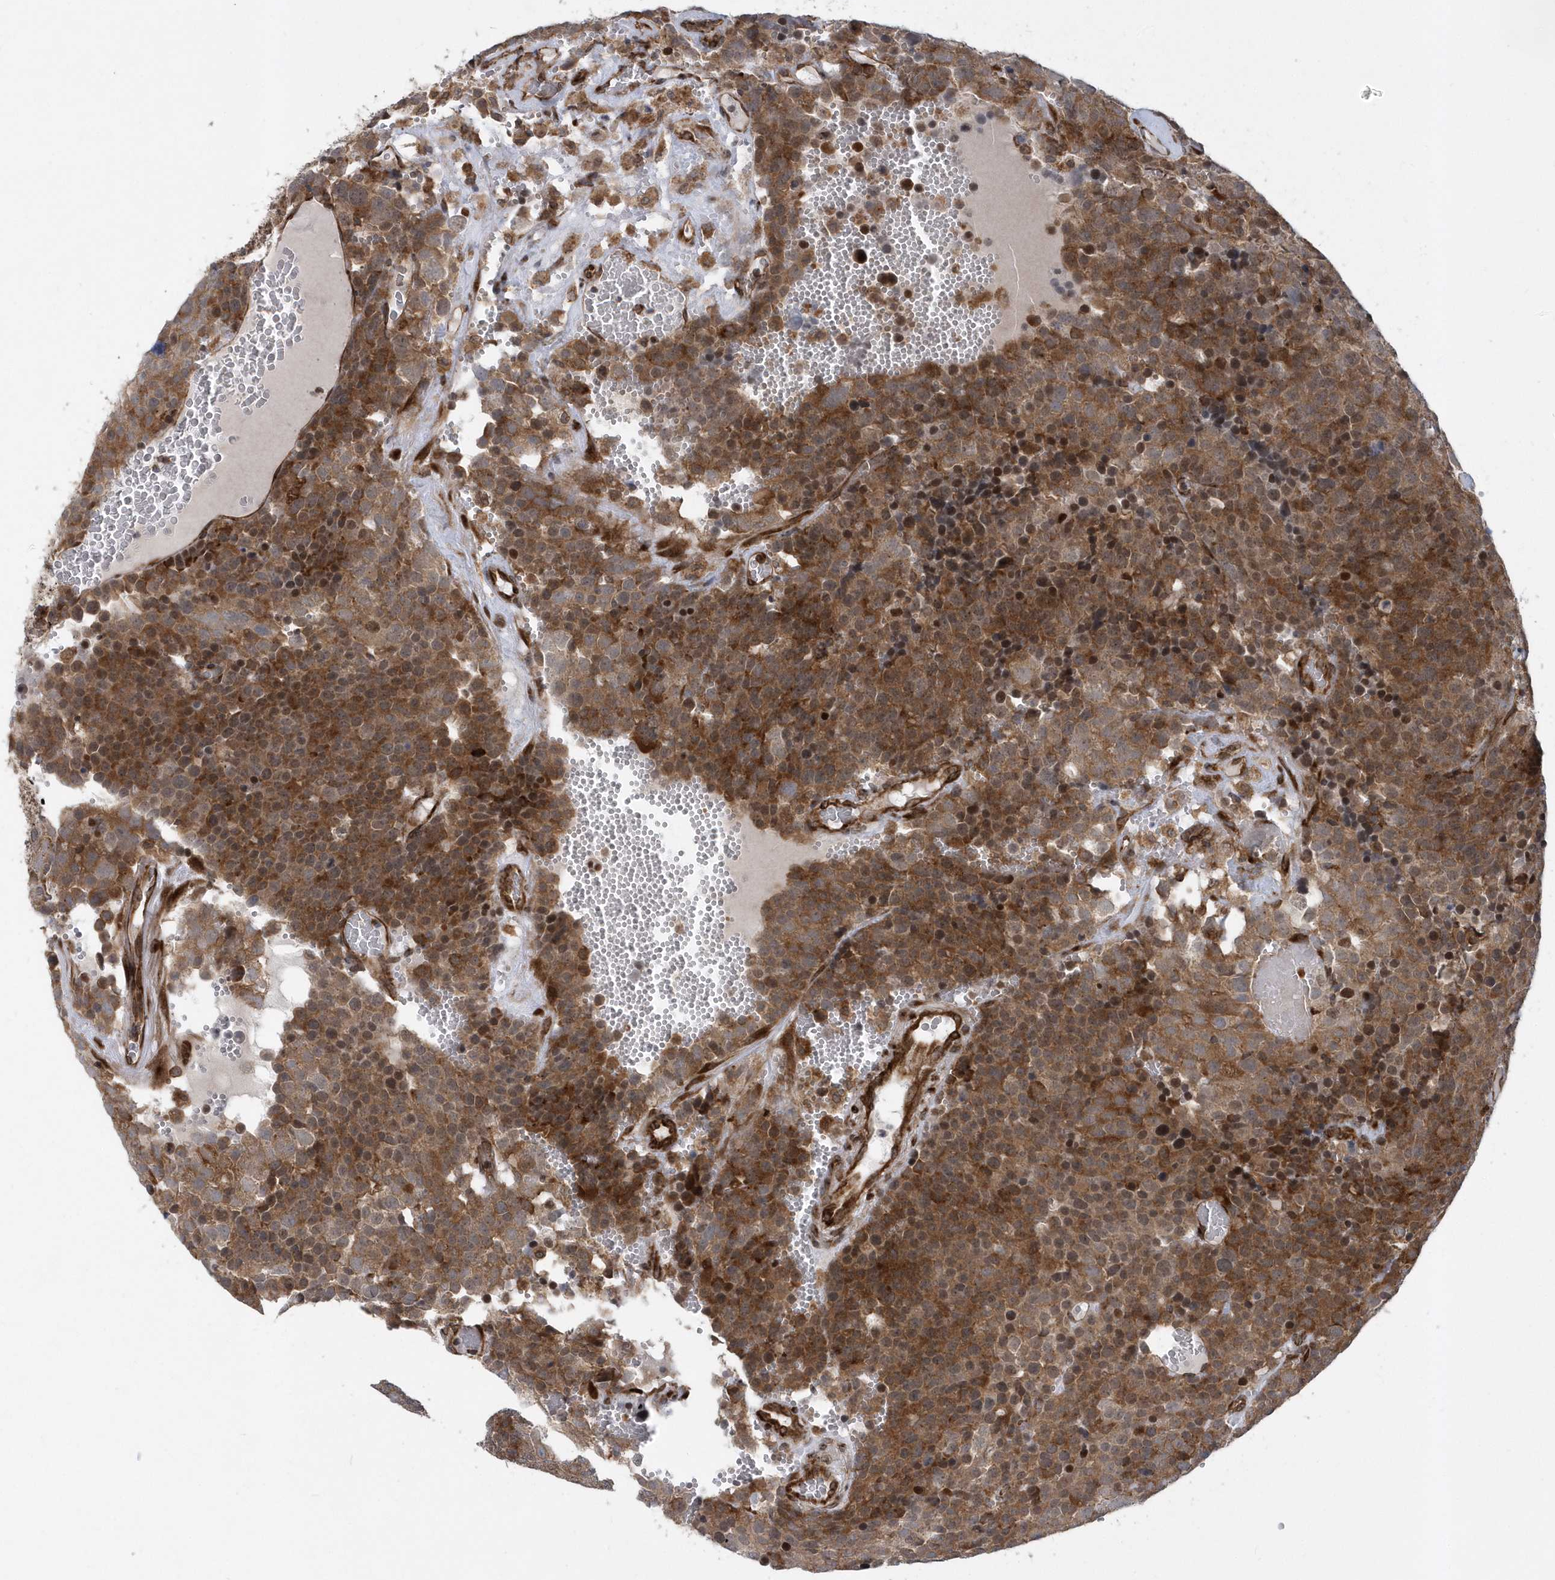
{"staining": {"intensity": "moderate", "quantity": ">75%", "location": "cytoplasmic/membranous,nuclear"}, "tissue": "testis cancer", "cell_type": "Tumor cells", "image_type": "cancer", "snomed": [{"axis": "morphology", "description": "Seminoma, NOS"}, {"axis": "topography", "description": "Testis"}], "caption": "Protein staining reveals moderate cytoplasmic/membranous and nuclear positivity in about >75% of tumor cells in testis cancer (seminoma).", "gene": "PHF1", "patient": {"sex": "male", "age": 71}}